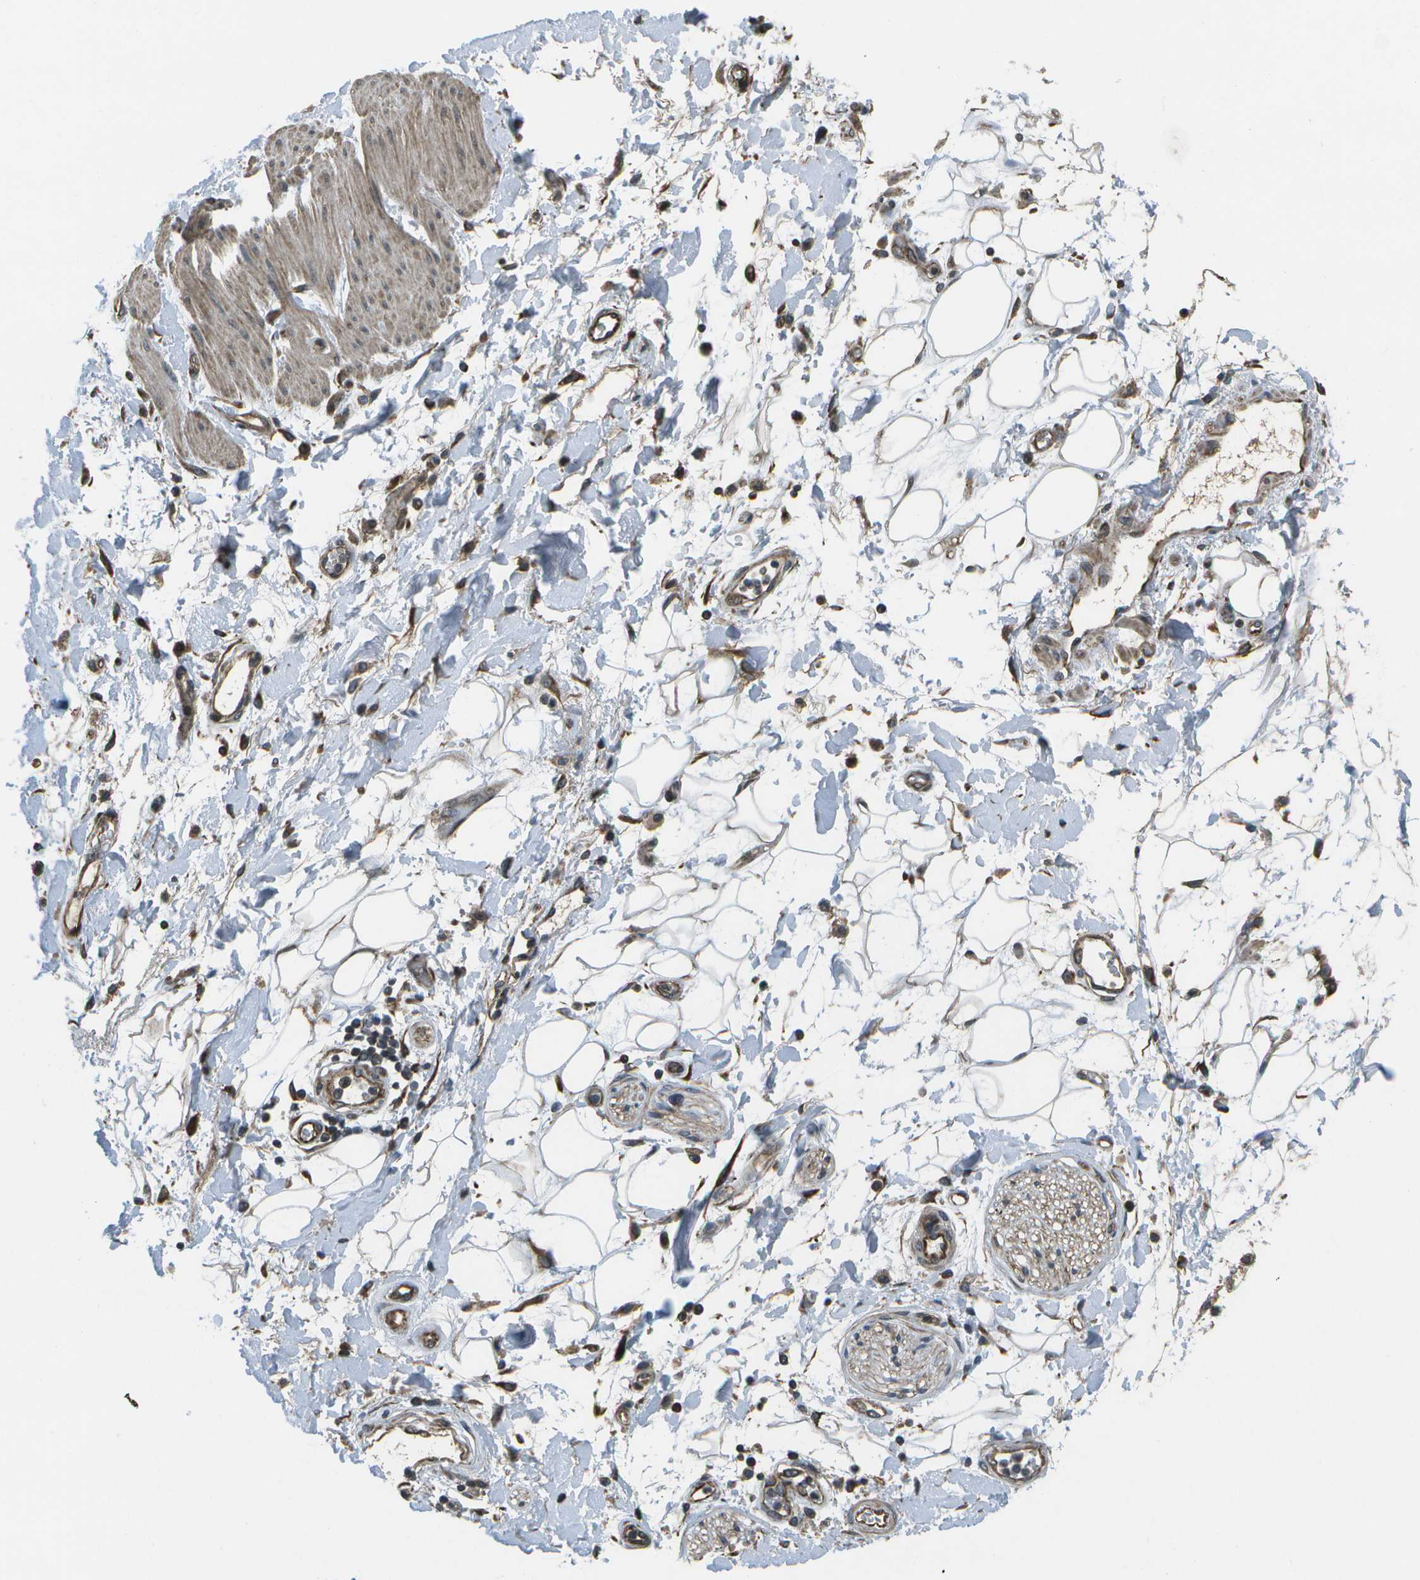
{"staining": {"intensity": "negative", "quantity": "none", "location": "none"}, "tissue": "adipose tissue", "cell_type": "Adipocytes", "image_type": "normal", "snomed": [{"axis": "morphology", "description": "Normal tissue, NOS"}, {"axis": "morphology", "description": "Adenocarcinoma, NOS"}, {"axis": "topography", "description": "Duodenum"}, {"axis": "topography", "description": "Peripheral nerve tissue"}], "caption": "This is an immunohistochemistry (IHC) micrograph of normal human adipose tissue. There is no expression in adipocytes.", "gene": "EIF2AK1", "patient": {"sex": "female", "age": 60}}